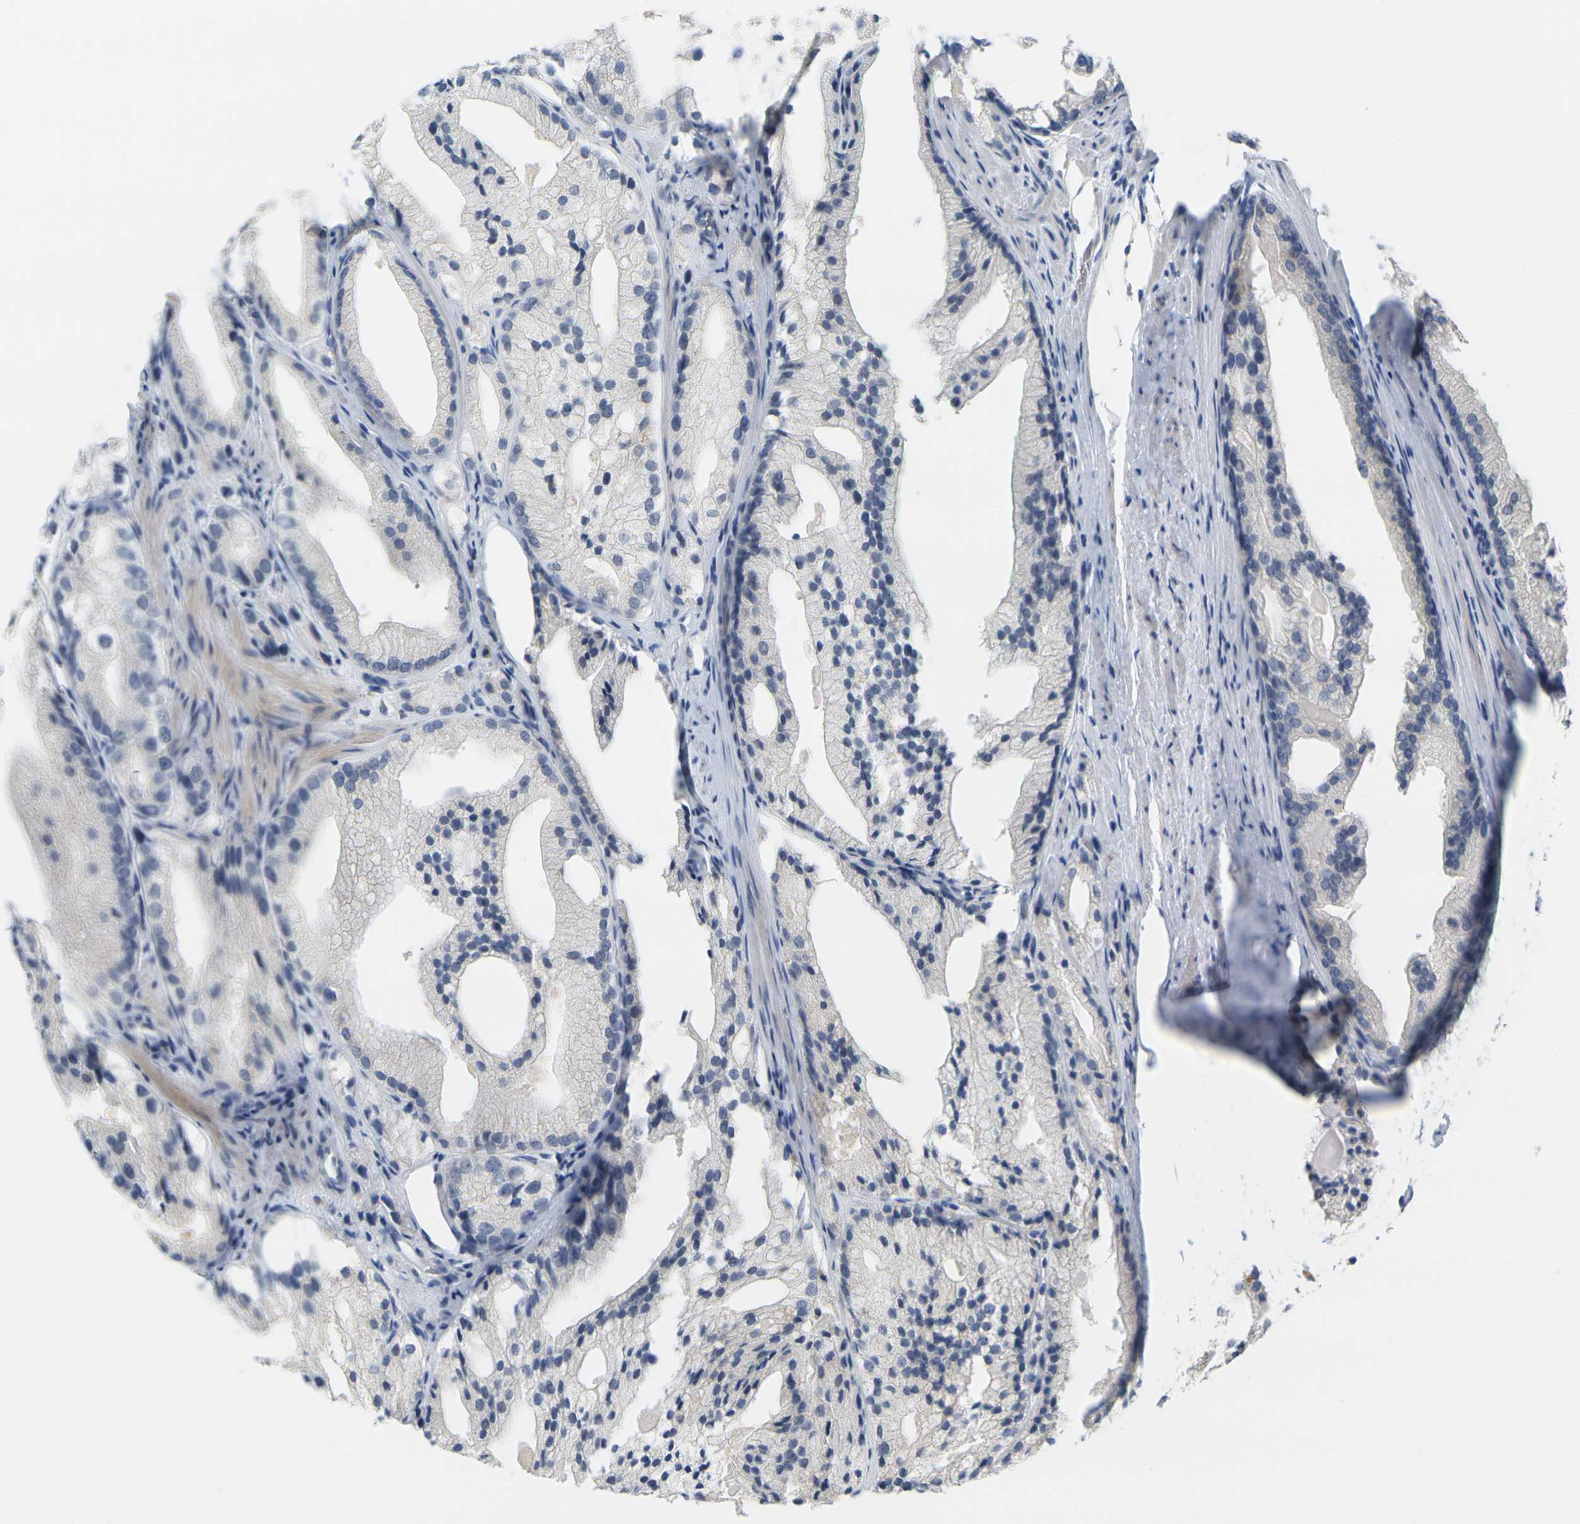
{"staining": {"intensity": "negative", "quantity": "none", "location": "none"}, "tissue": "prostate cancer", "cell_type": "Tumor cells", "image_type": "cancer", "snomed": [{"axis": "morphology", "description": "Adenocarcinoma, Low grade"}, {"axis": "topography", "description": "Prostate"}], "caption": "High power microscopy histopathology image of an immunohistochemistry (IHC) micrograph of prostate adenocarcinoma (low-grade), revealing no significant positivity in tumor cells.", "gene": "GPR15", "patient": {"sex": "male", "age": 69}}